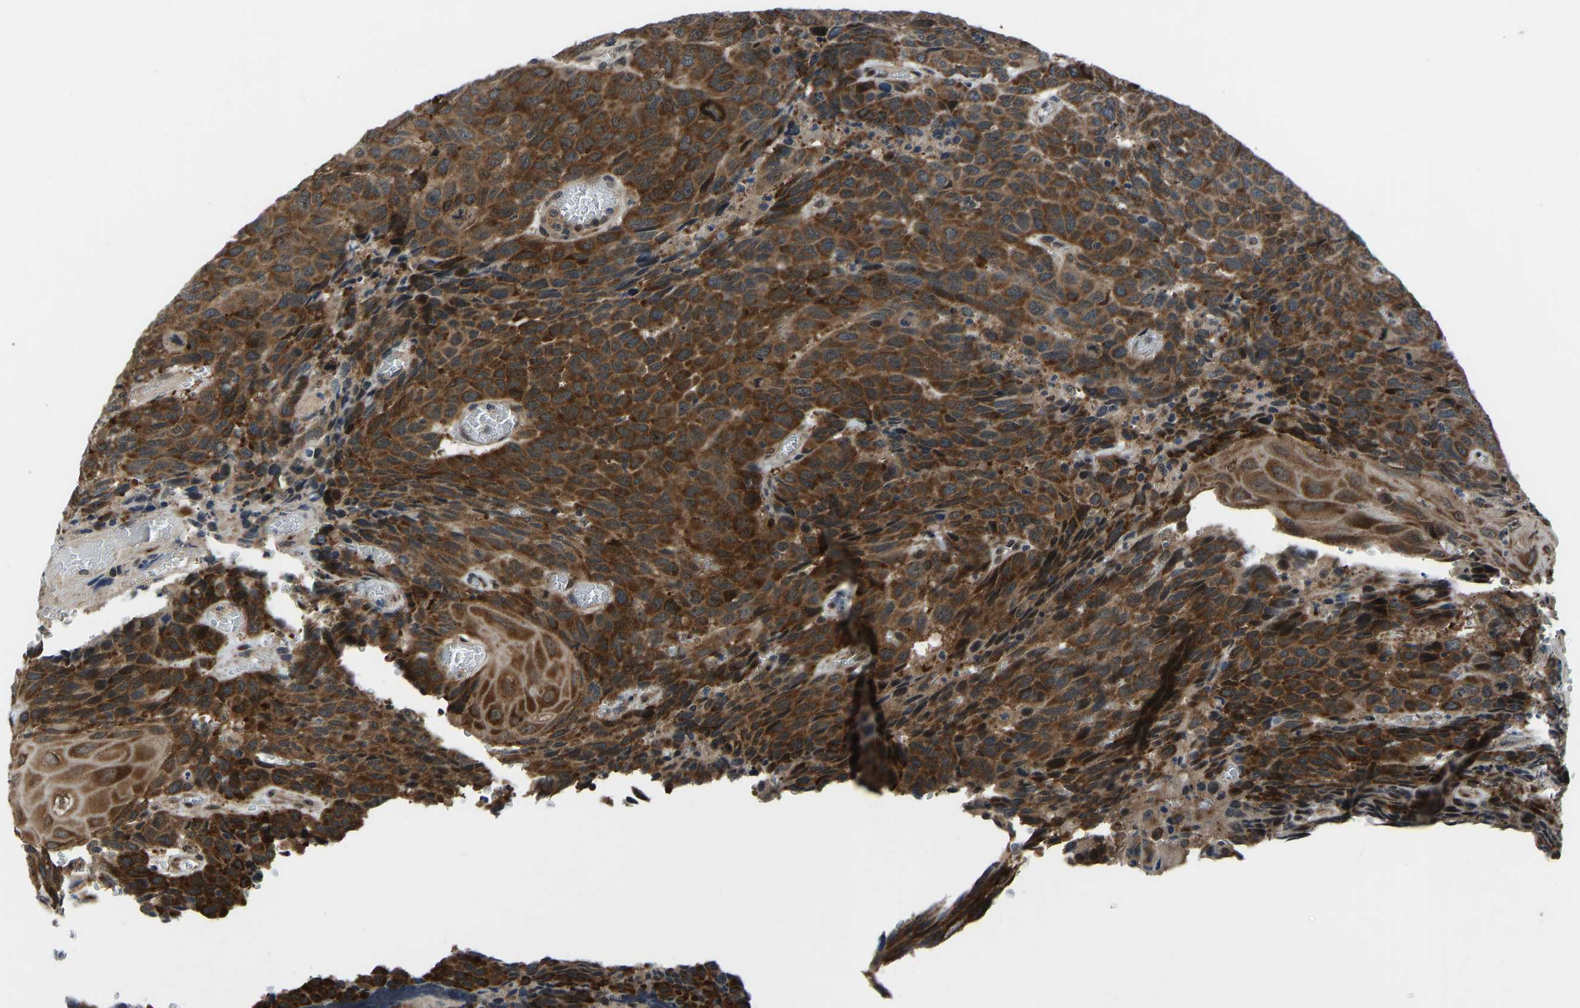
{"staining": {"intensity": "strong", "quantity": ">75%", "location": "cytoplasmic/membranous"}, "tissue": "head and neck cancer", "cell_type": "Tumor cells", "image_type": "cancer", "snomed": [{"axis": "morphology", "description": "Squamous cell carcinoma, NOS"}, {"axis": "topography", "description": "Head-Neck"}], "caption": "A histopathology image of head and neck cancer (squamous cell carcinoma) stained for a protein reveals strong cytoplasmic/membranous brown staining in tumor cells. (DAB (3,3'-diaminobenzidine) IHC with brightfield microscopy, high magnification).", "gene": "RLIM", "patient": {"sex": "male", "age": 66}}